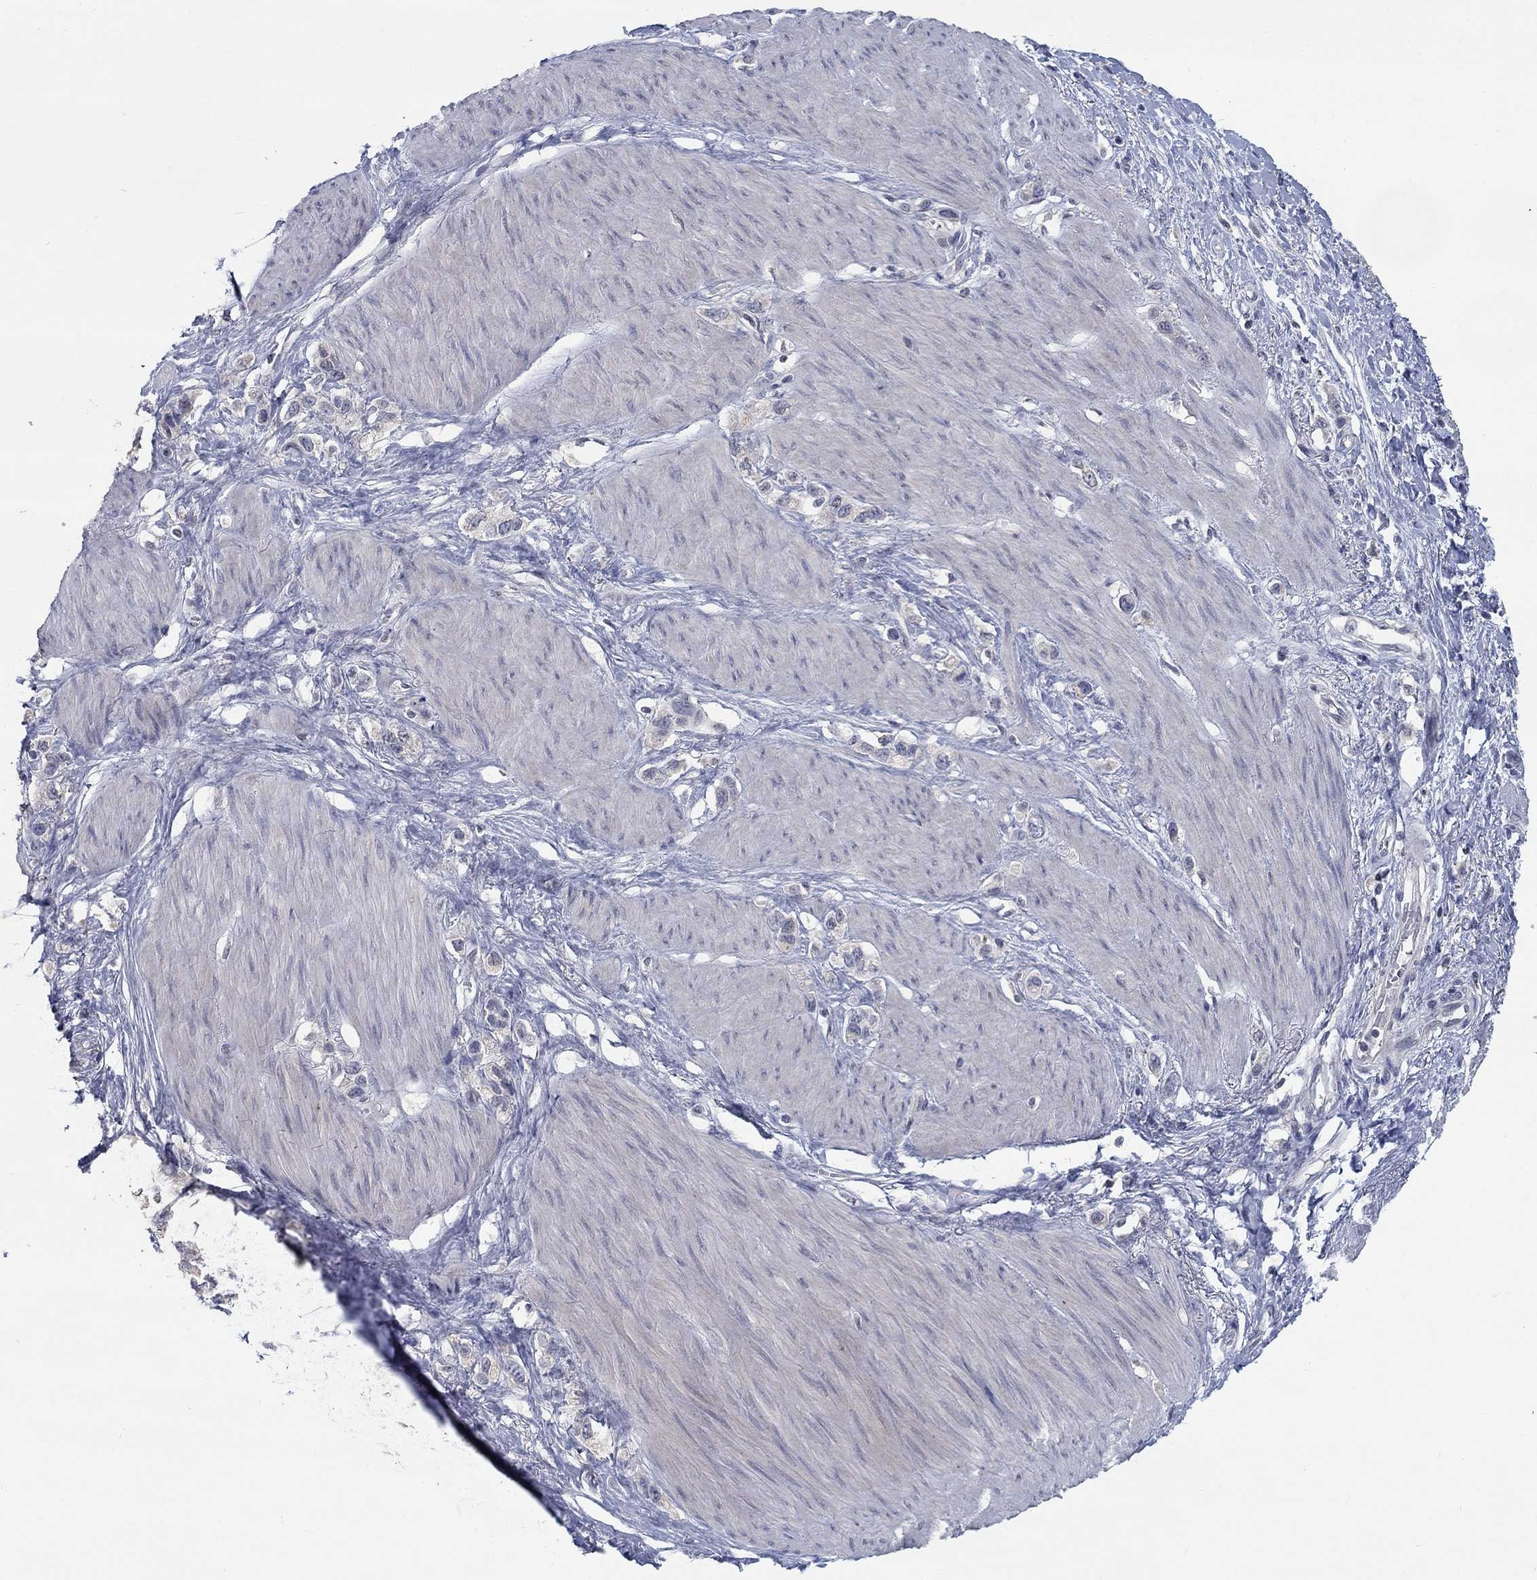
{"staining": {"intensity": "negative", "quantity": "none", "location": "none"}, "tissue": "stomach cancer", "cell_type": "Tumor cells", "image_type": "cancer", "snomed": [{"axis": "morphology", "description": "Normal tissue, NOS"}, {"axis": "morphology", "description": "Adenocarcinoma, NOS"}, {"axis": "morphology", "description": "Adenocarcinoma, High grade"}, {"axis": "topography", "description": "Stomach, upper"}, {"axis": "topography", "description": "Stomach"}], "caption": "This is an IHC photomicrograph of human stomach cancer (adenocarcinoma (high-grade)). There is no expression in tumor cells.", "gene": "MTSS2", "patient": {"sex": "female", "age": 65}}